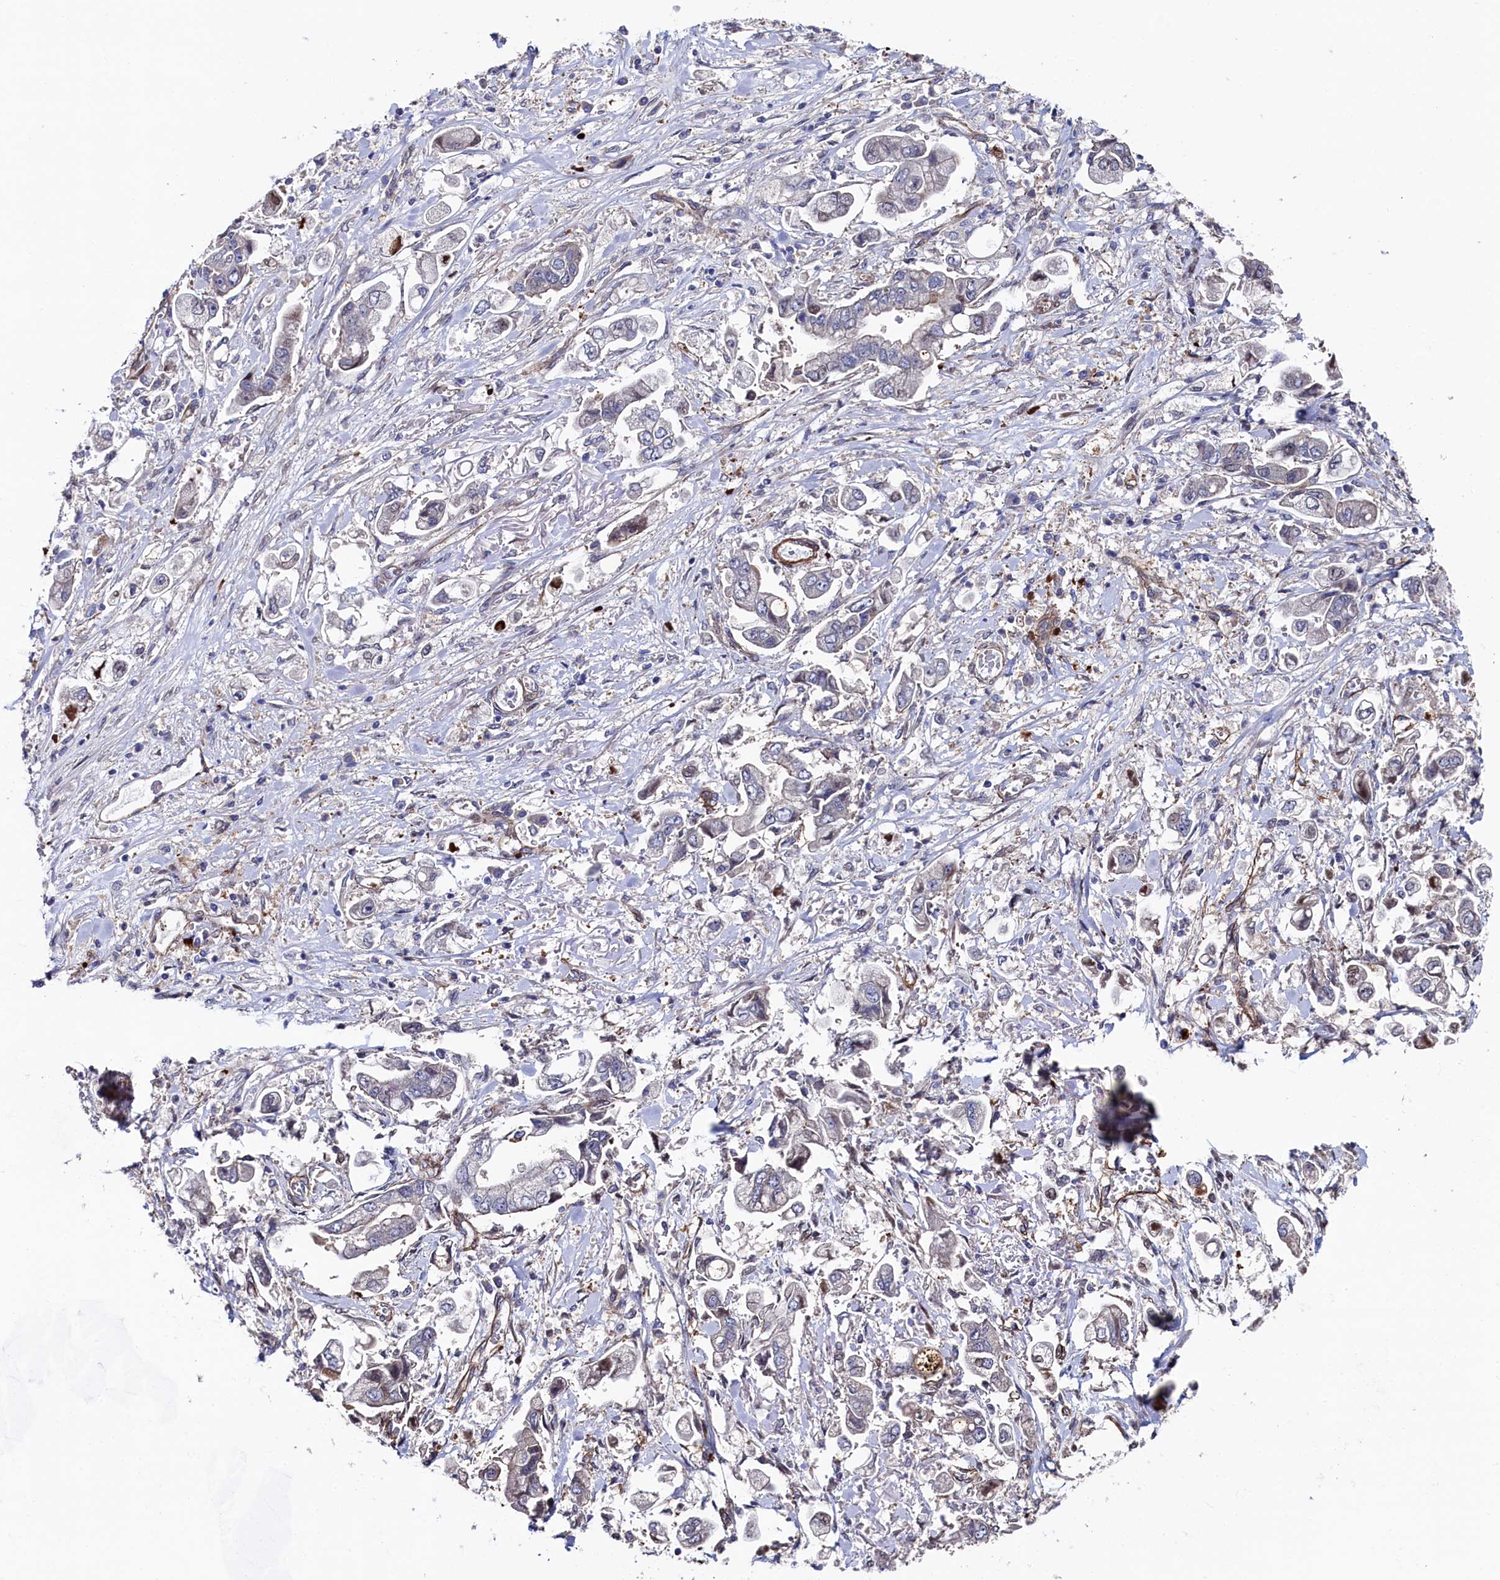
{"staining": {"intensity": "negative", "quantity": "none", "location": "none"}, "tissue": "stomach cancer", "cell_type": "Tumor cells", "image_type": "cancer", "snomed": [{"axis": "morphology", "description": "Adenocarcinoma, NOS"}, {"axis": "topography", "description": "Stomach"}], "caption": "IHC of stomach cancer (adenocarcinoma) displays no positivity in tumor cells.", "gene": "ZNF891", "patient": {"sex": "male", "age": 62}}